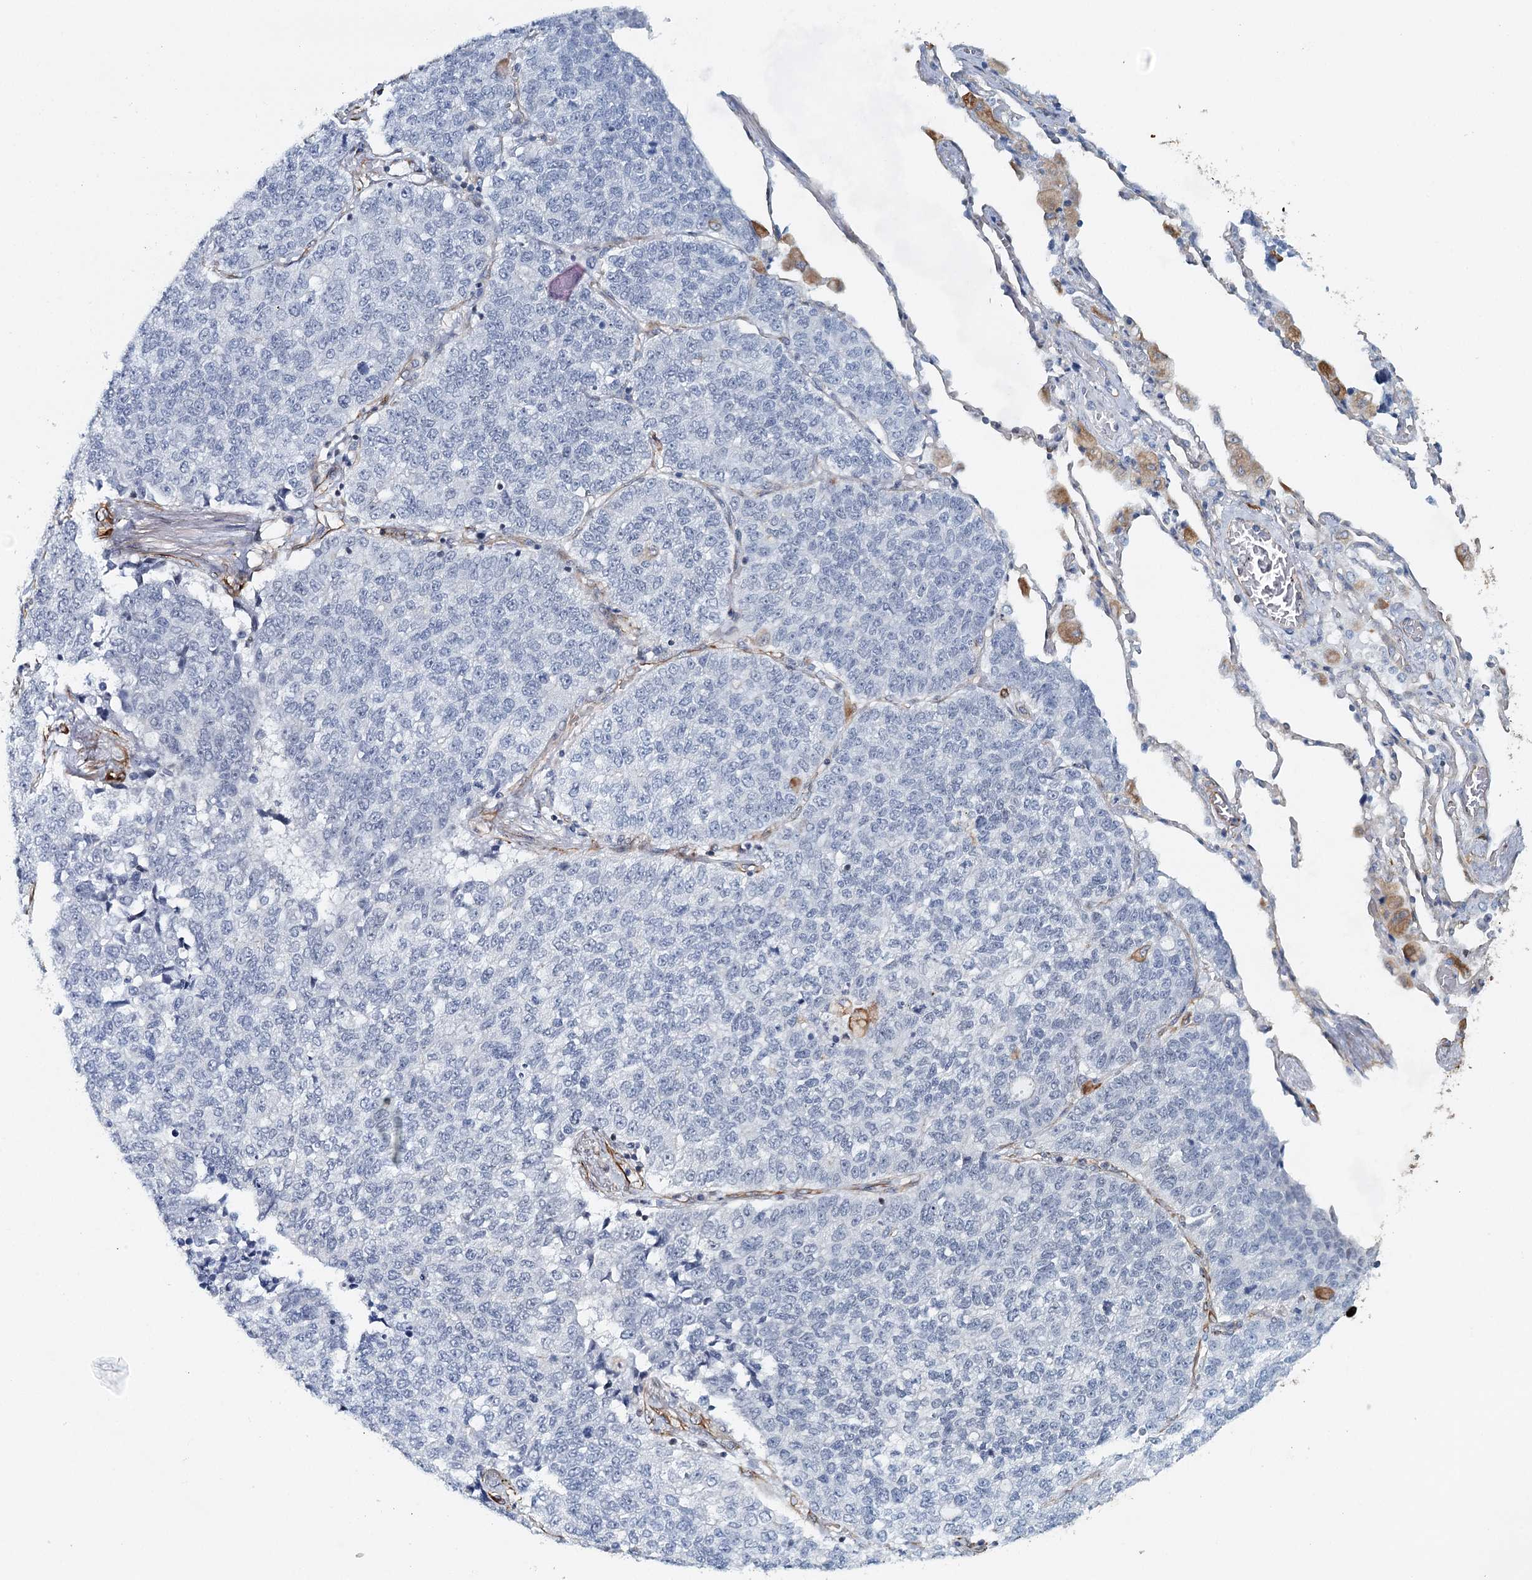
{"staining": {"intensity": "negative", "quantity": "none", "location": "none"}, "tissue": "lung cancer", "cell_type": "Tumor cells", "image_type": "cancer", "snomed": [{"axis": "morphology", "description": "Adenocarcinoma, NOS"}, {"axis": "topography", "description": "Lung"}], "caption": "Tumor cells show no significant protein positivity in lung cancer (adenocarcinoma).", "gene": "SYNPO", "patient": {"sex": "male", "age": 49}}